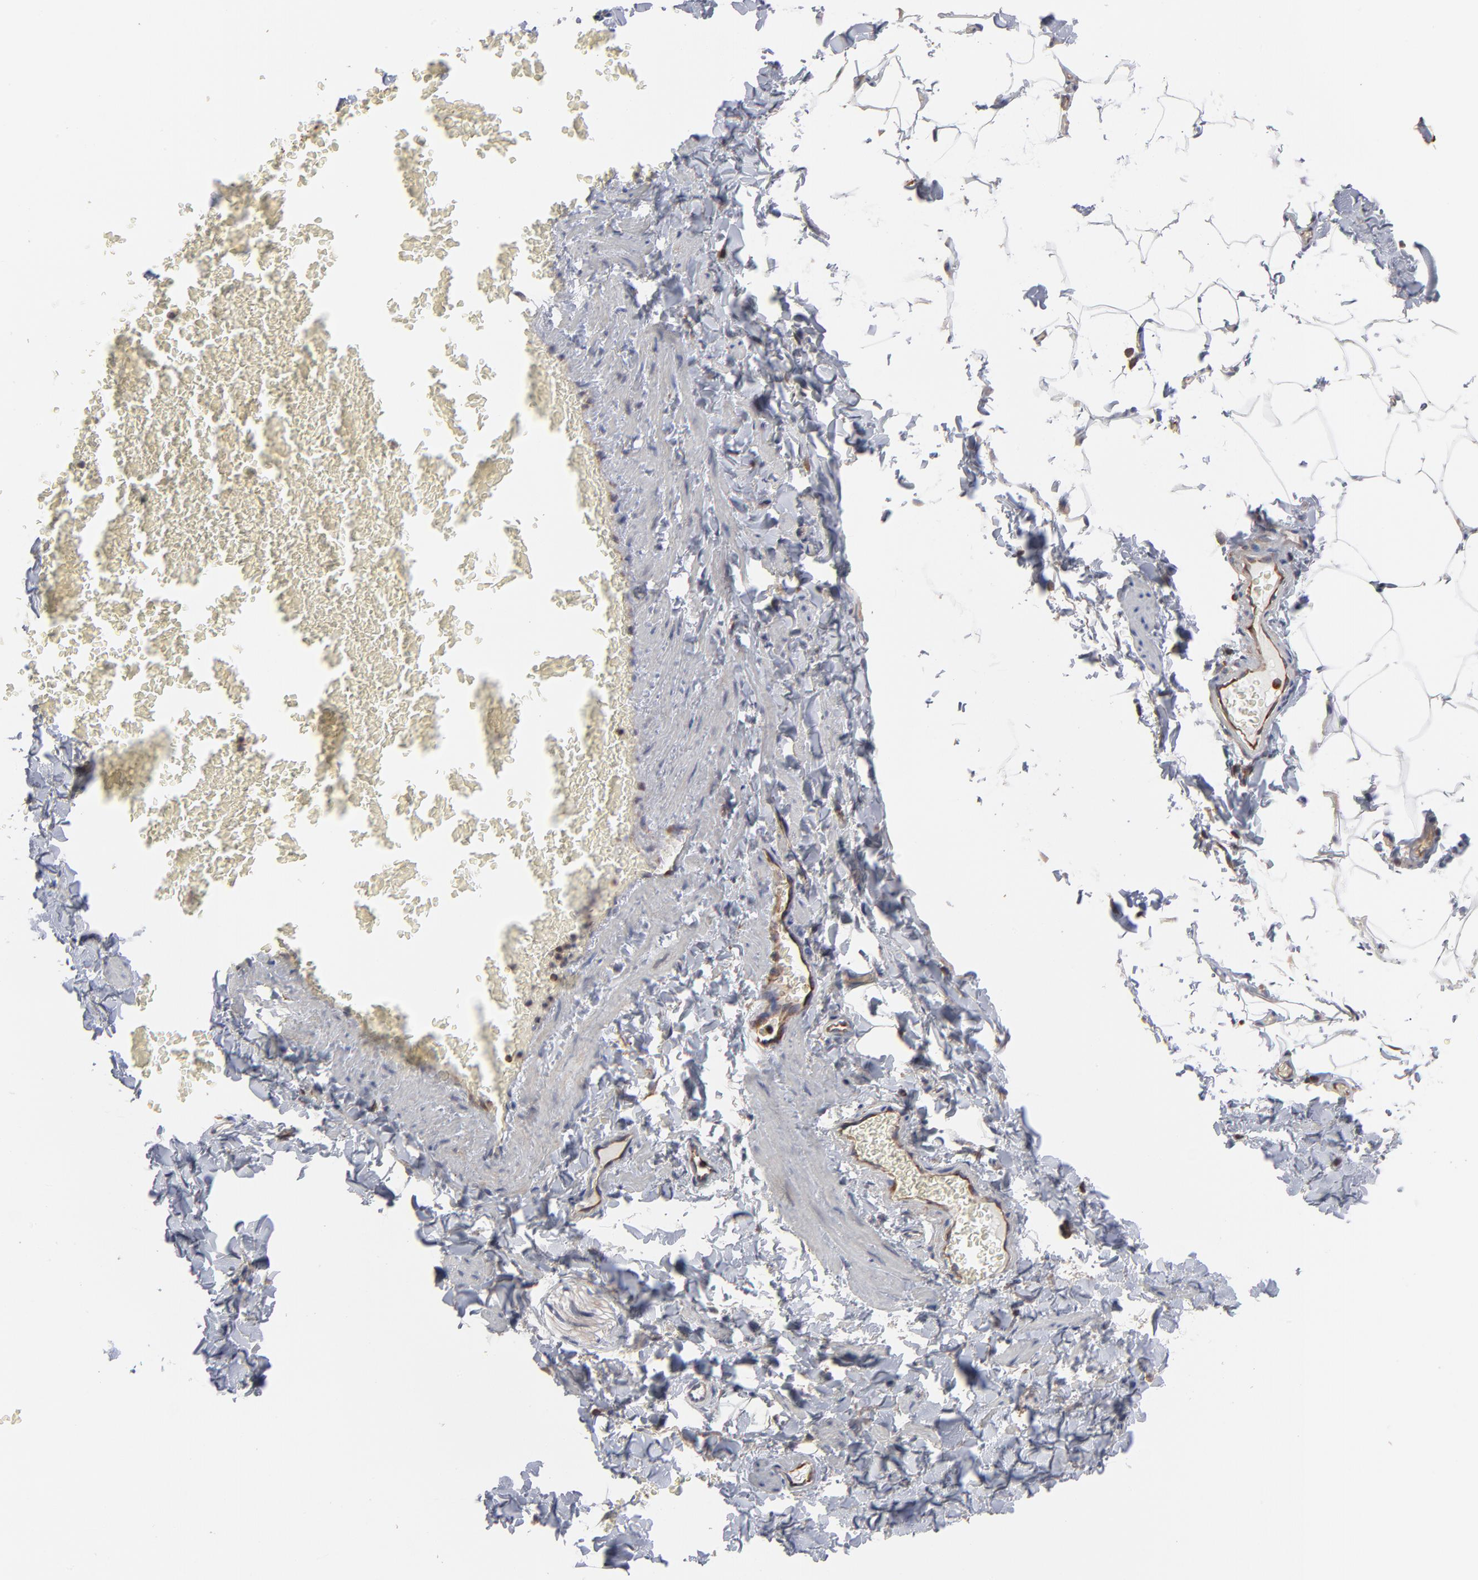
{"staining": {"intensity": "negative", "quantity": "none", "location": "none"}, "tissue": "adipose tissue", "cell_type": "Adipocytes", "image_type": "normal", "snomed": [{"axis": "morphology", "description": "Normal tissue, NOS"}, {"axis": "topography", "description": "Vascular tissue"}], "caption": "Micrograph shows no significant protein expression in adipocytes of normal adipose tissue. The staining is performed using DAB brown chromogen with nuclei counter-stained in using hematoxylin.", "gene": "PXN", "patient": {"sex": "male", "age": 41}}